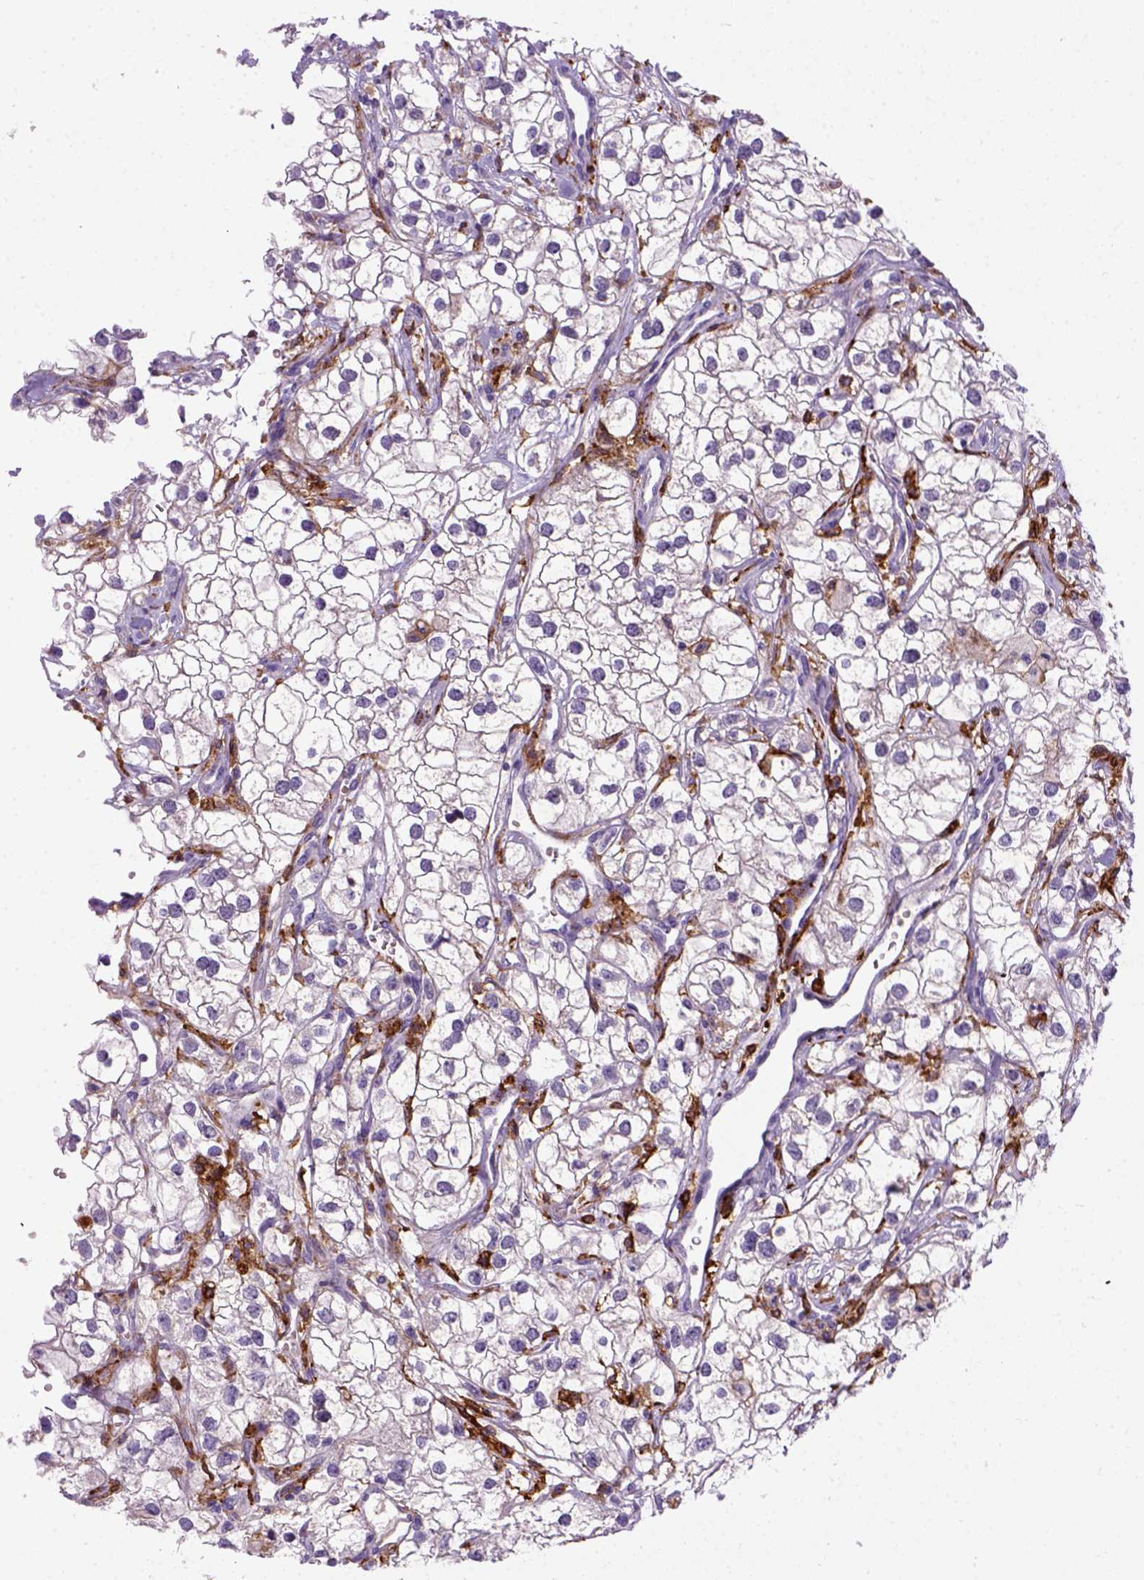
{"staining": {"intensity": "negative", "quantity": "none", "location": "none"}, "tissue": "renal cancer", "cell_type": "Tumor cells", "image_type": "cancer", "snomed": [{"axis": "morphology", "description": "Adenocarcinoma, NOS"}, {"axis": "topography", "description": "Kidney"}], "caption": "DAB (3,3'-diaminobenzidine) immunohistochemical staining of renal cancer demonstrates no significant staining in tumor cells. Nuclei are stained in blue.", "gene": "CD14", "patient": {"sex": "male", "age": 59}}